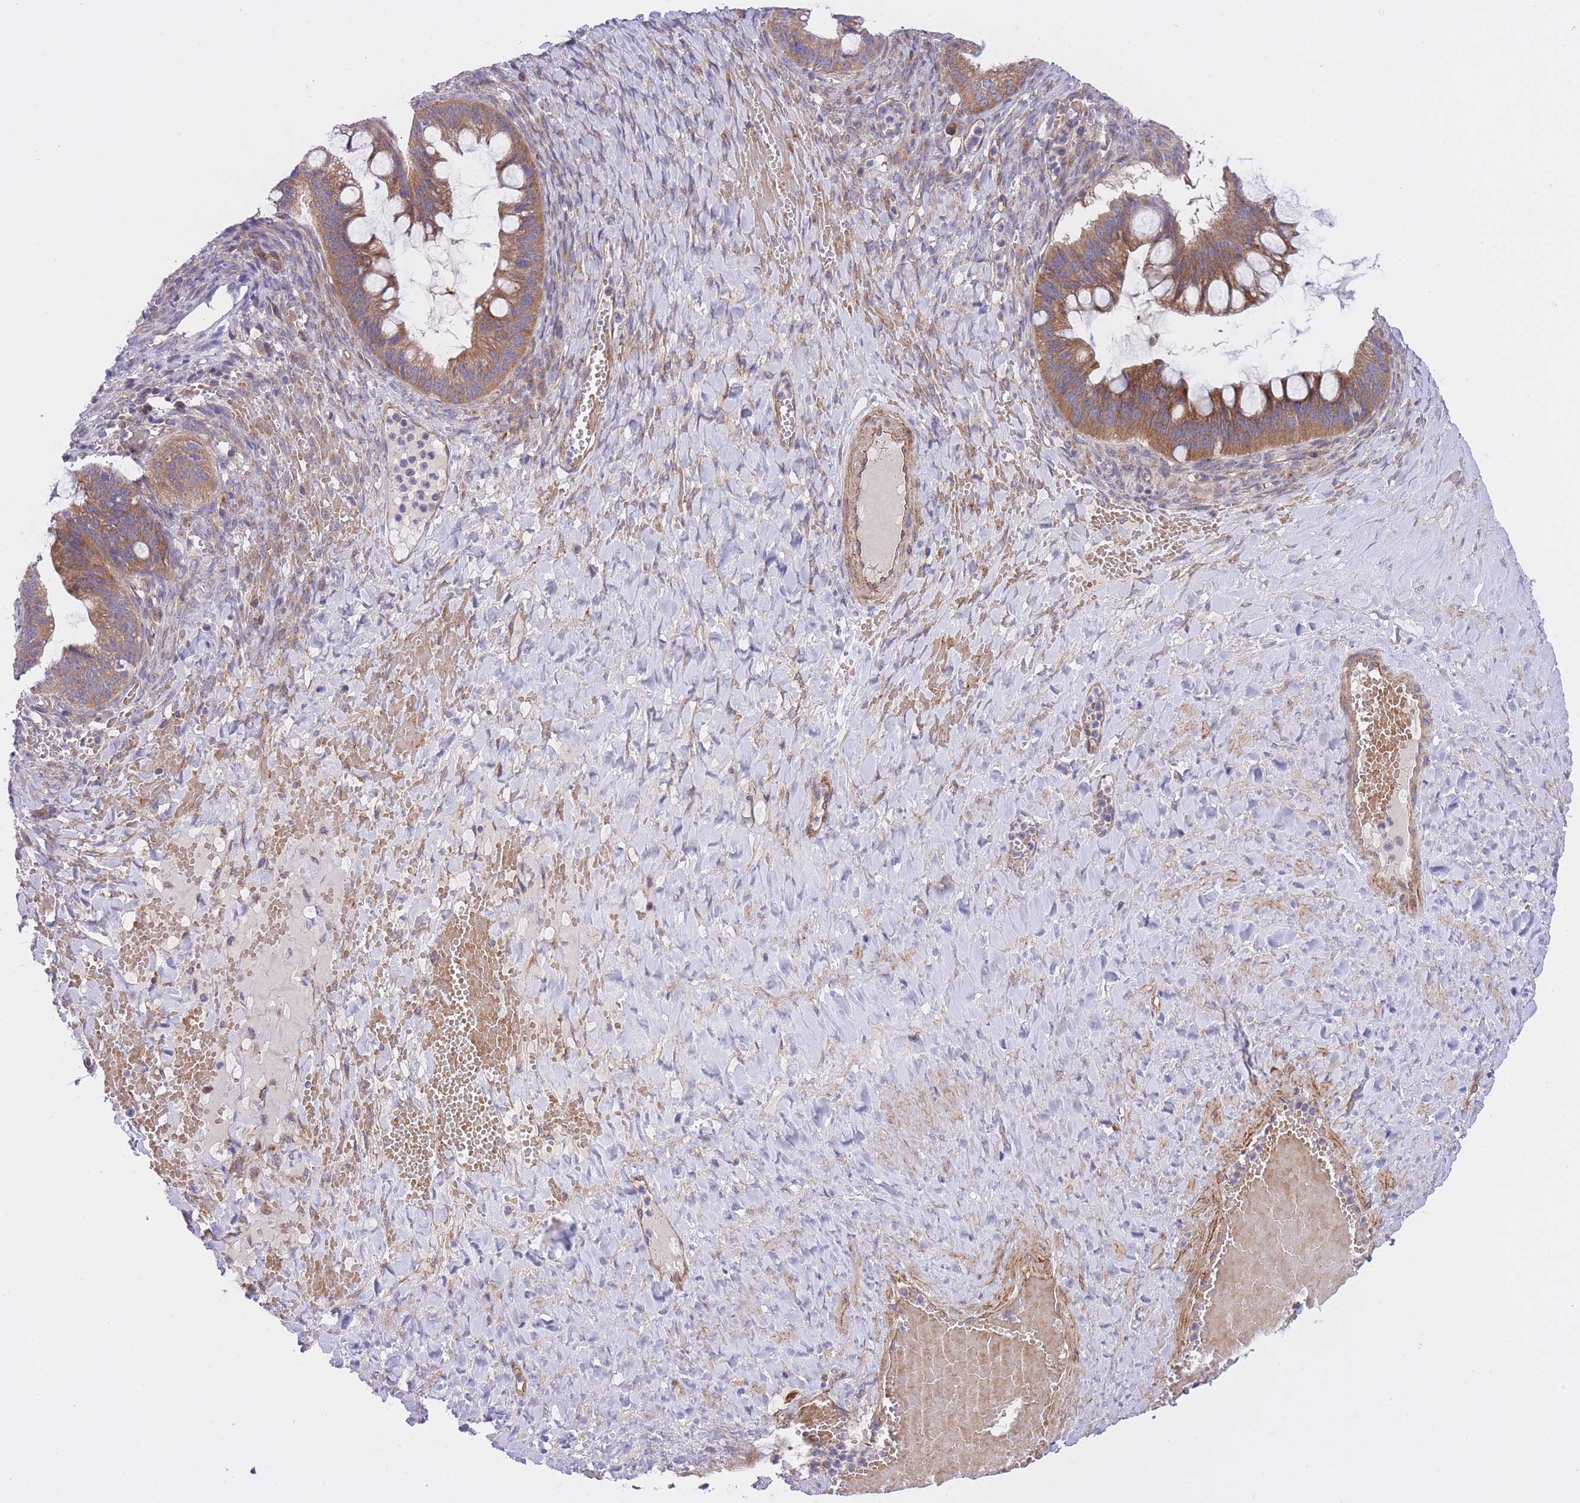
{"staining": {"intensity": "moderate", "quantity": ">75%", "location": "cytoplasmic/membranous"}, "tissue": "ovarian cancer", "cell_type": "Tumor cells", "image_type": "cancer", "snomed": [{"axis": "morphology", "description": "Cystadenocarcinoma, mucinous, NOS"}, {"axis": "topography", "description": "Ovary"}], "caption": "The photomicrograph displays immunohistochemical staining of mucinous cystadenocarcinoma (ovarian). There is moderate cytoplasmic/membranous staining is seen in about >75% of tumor cells.", "gene": "CHAC1", "patient": {"sex": "female", "age": 73}}